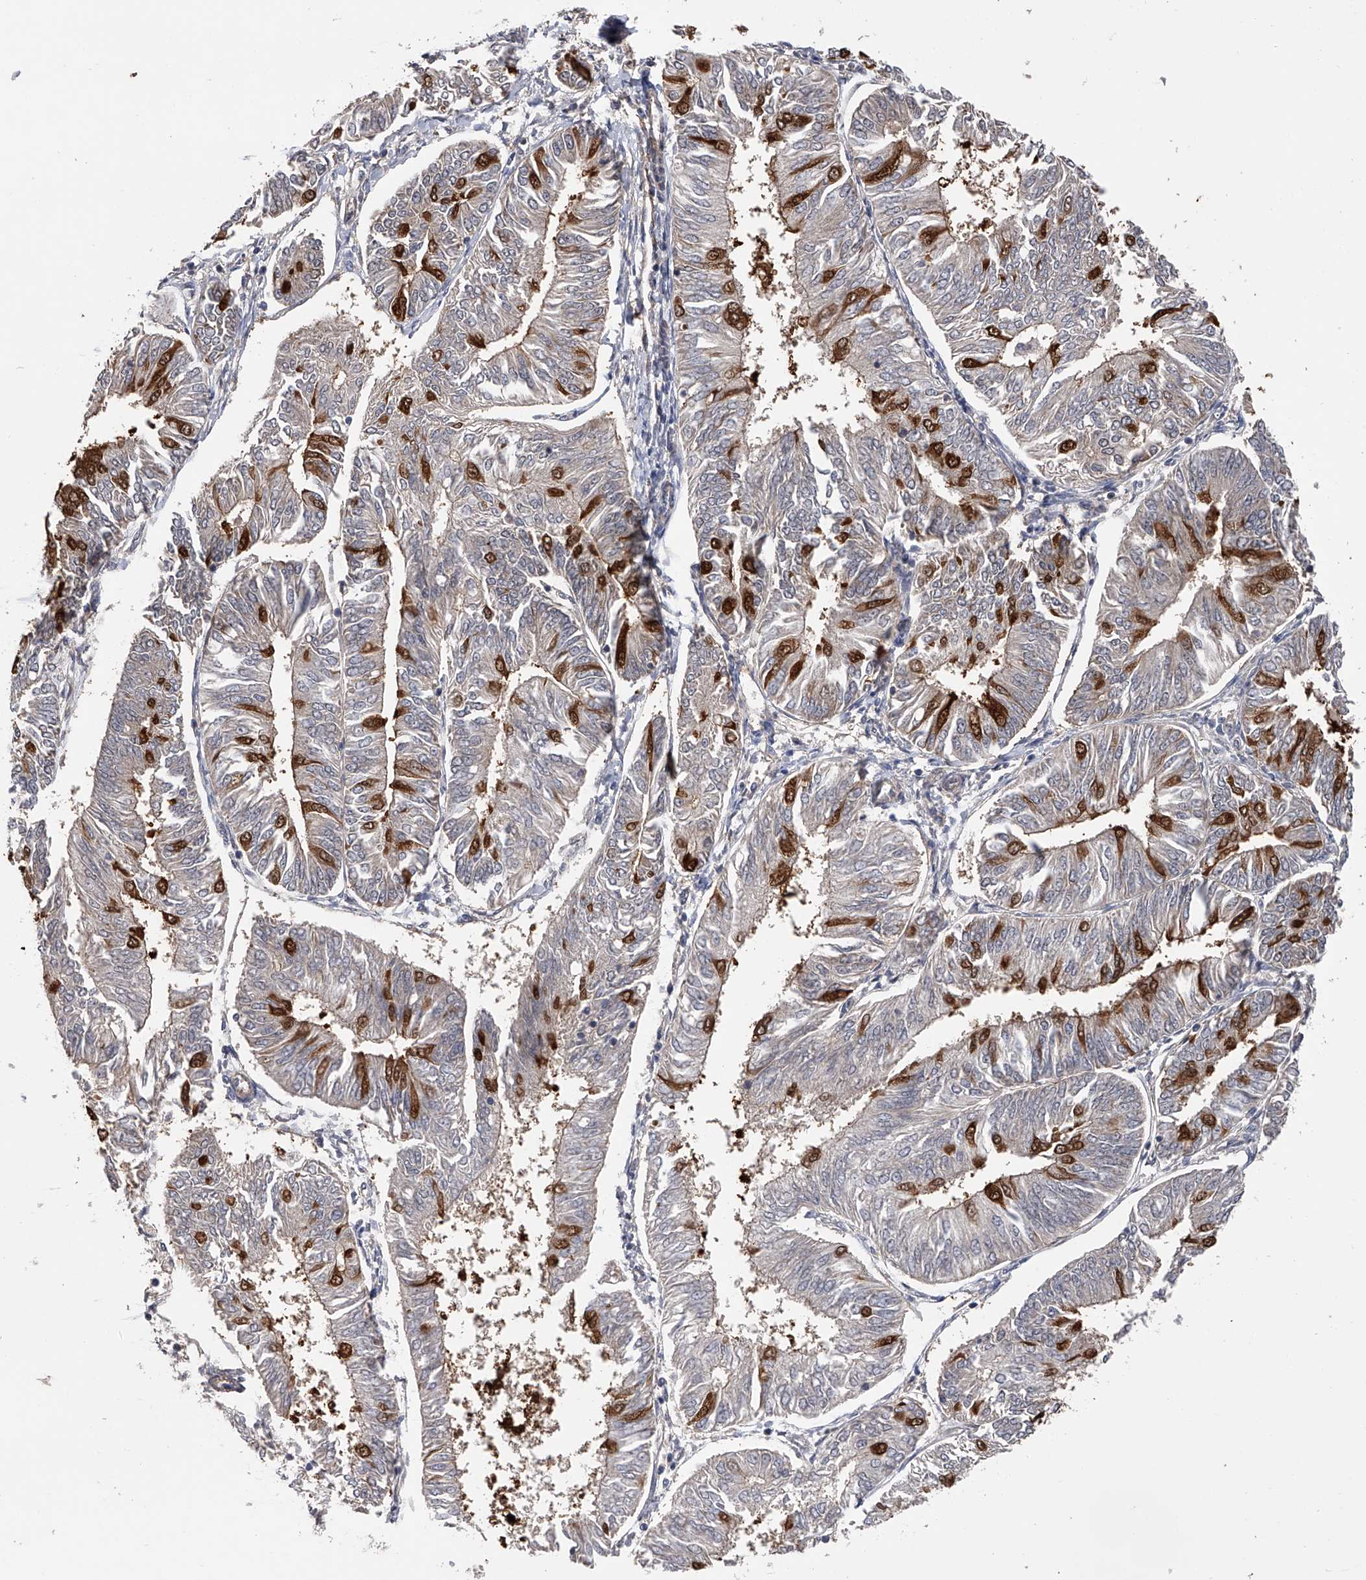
{"staining": {"intensity": "strong", "quantity": "<25%", "location": "cytoplasmic/membranous"}, "tissue": "endometrial cancer", "cell_type": "Tumor cells", "image_type": "cancer", "snomed": [{"axis": "morphology", "description": "Adenocarcinoma, NOS"}, {"axis": "topography", "description": "Endometrium"}], "caption": "A micrograph showing strong cytoplasmic/membranous staining in approximately <25% of tumor cells in endometrial adenocarcinoma, as visualized by brown immunohistochemical staining.", "gene": "CFAP298", "patient": {"sex": "female", "age": 58}}